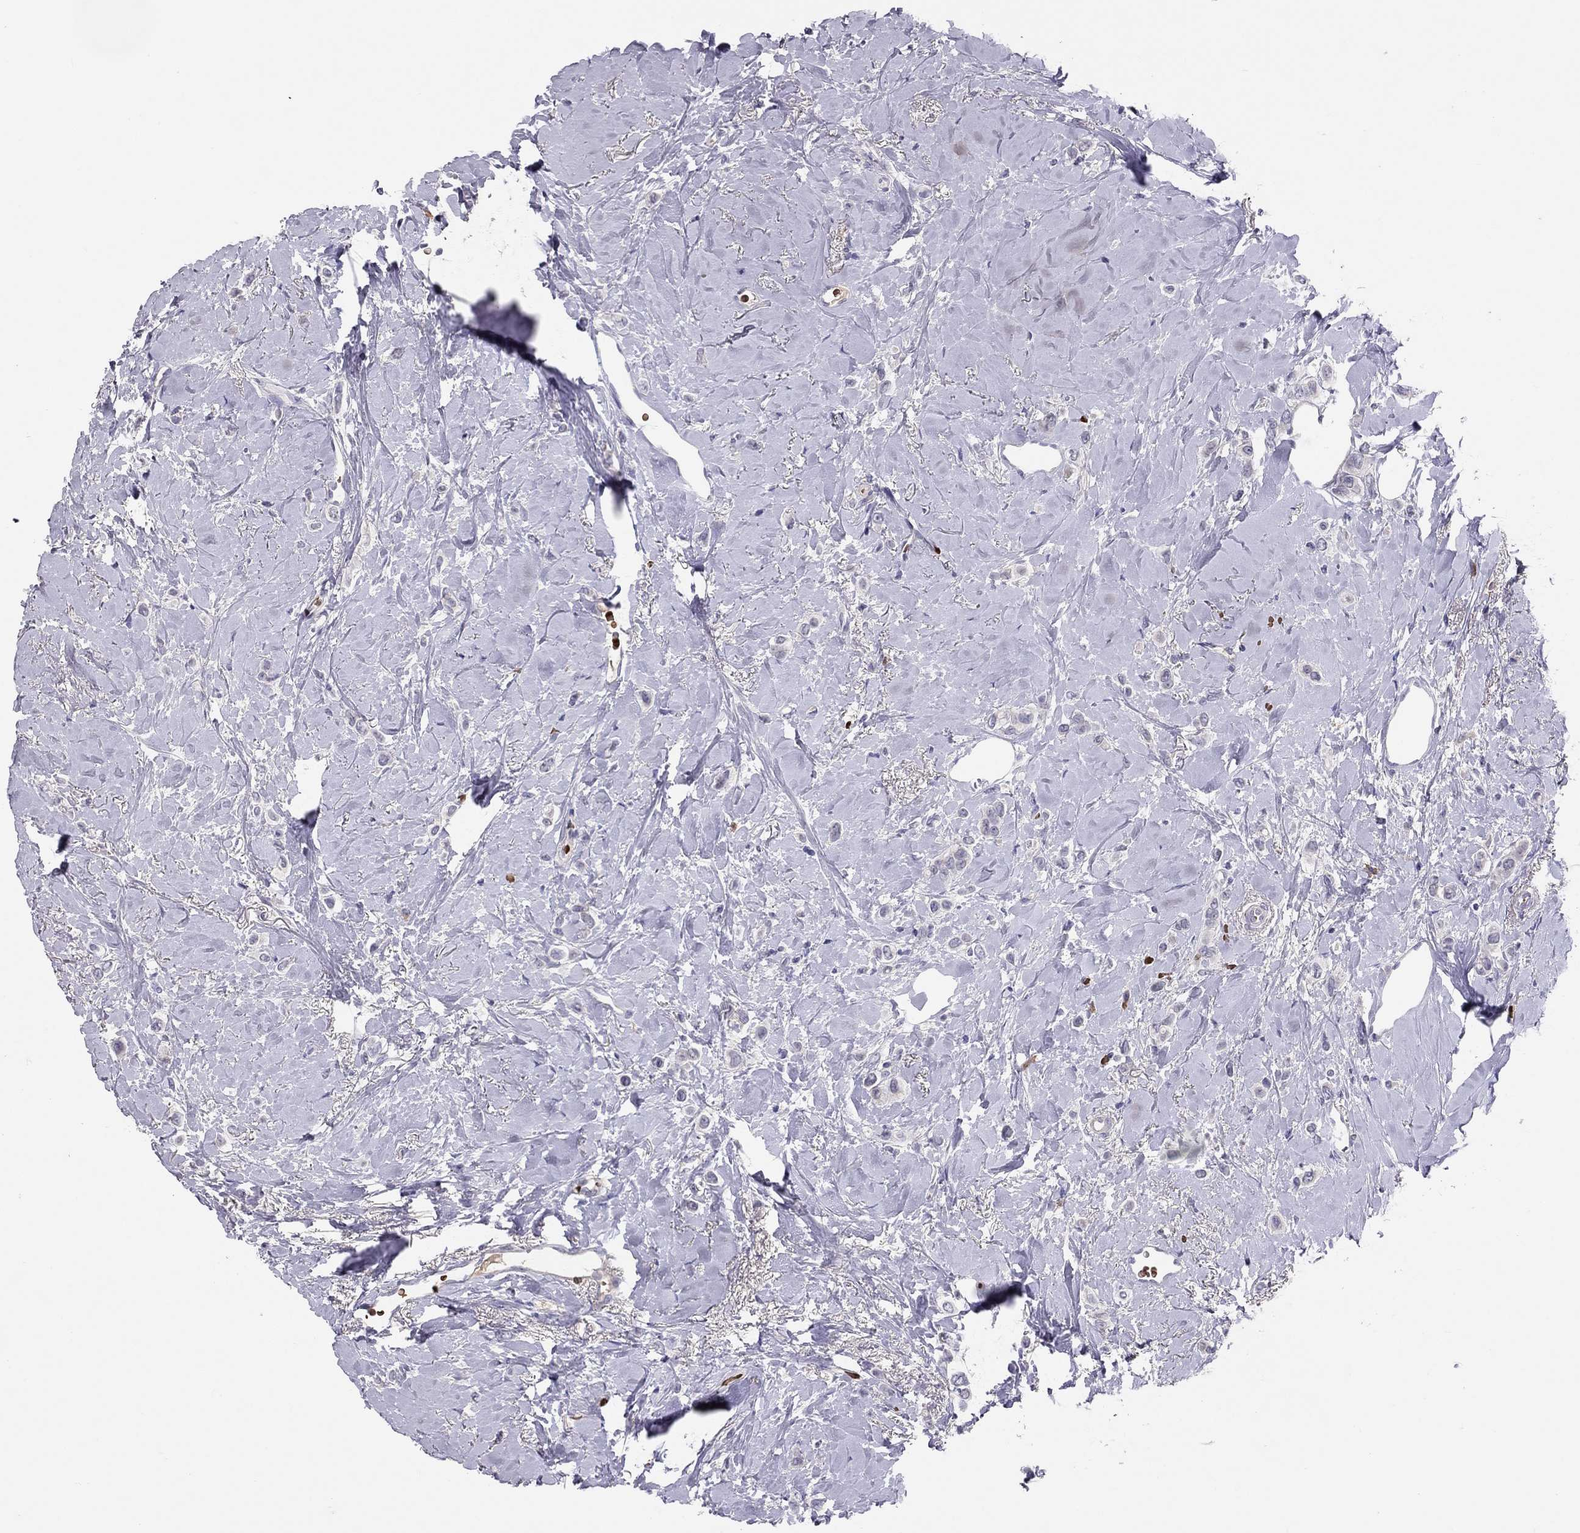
{"staining": {"intensity": "negative", "quantity": "none", "location": "none"}, "tissue": "breast cancer", "cell_type": "Tumor cells", "image_type": "cancer", "snomed": [{"axis": "morphology", "description": "Lobular carcinoma"}, {"axis": "topography", "description": "Breast"}], "caption": "IHC of human lobular carcinoma (breast) exhibits no staining in tumor cells. Nuclei are stained in blue.", "gene": "FRMD1", "patient": {"sex": "female", "age": 66}}